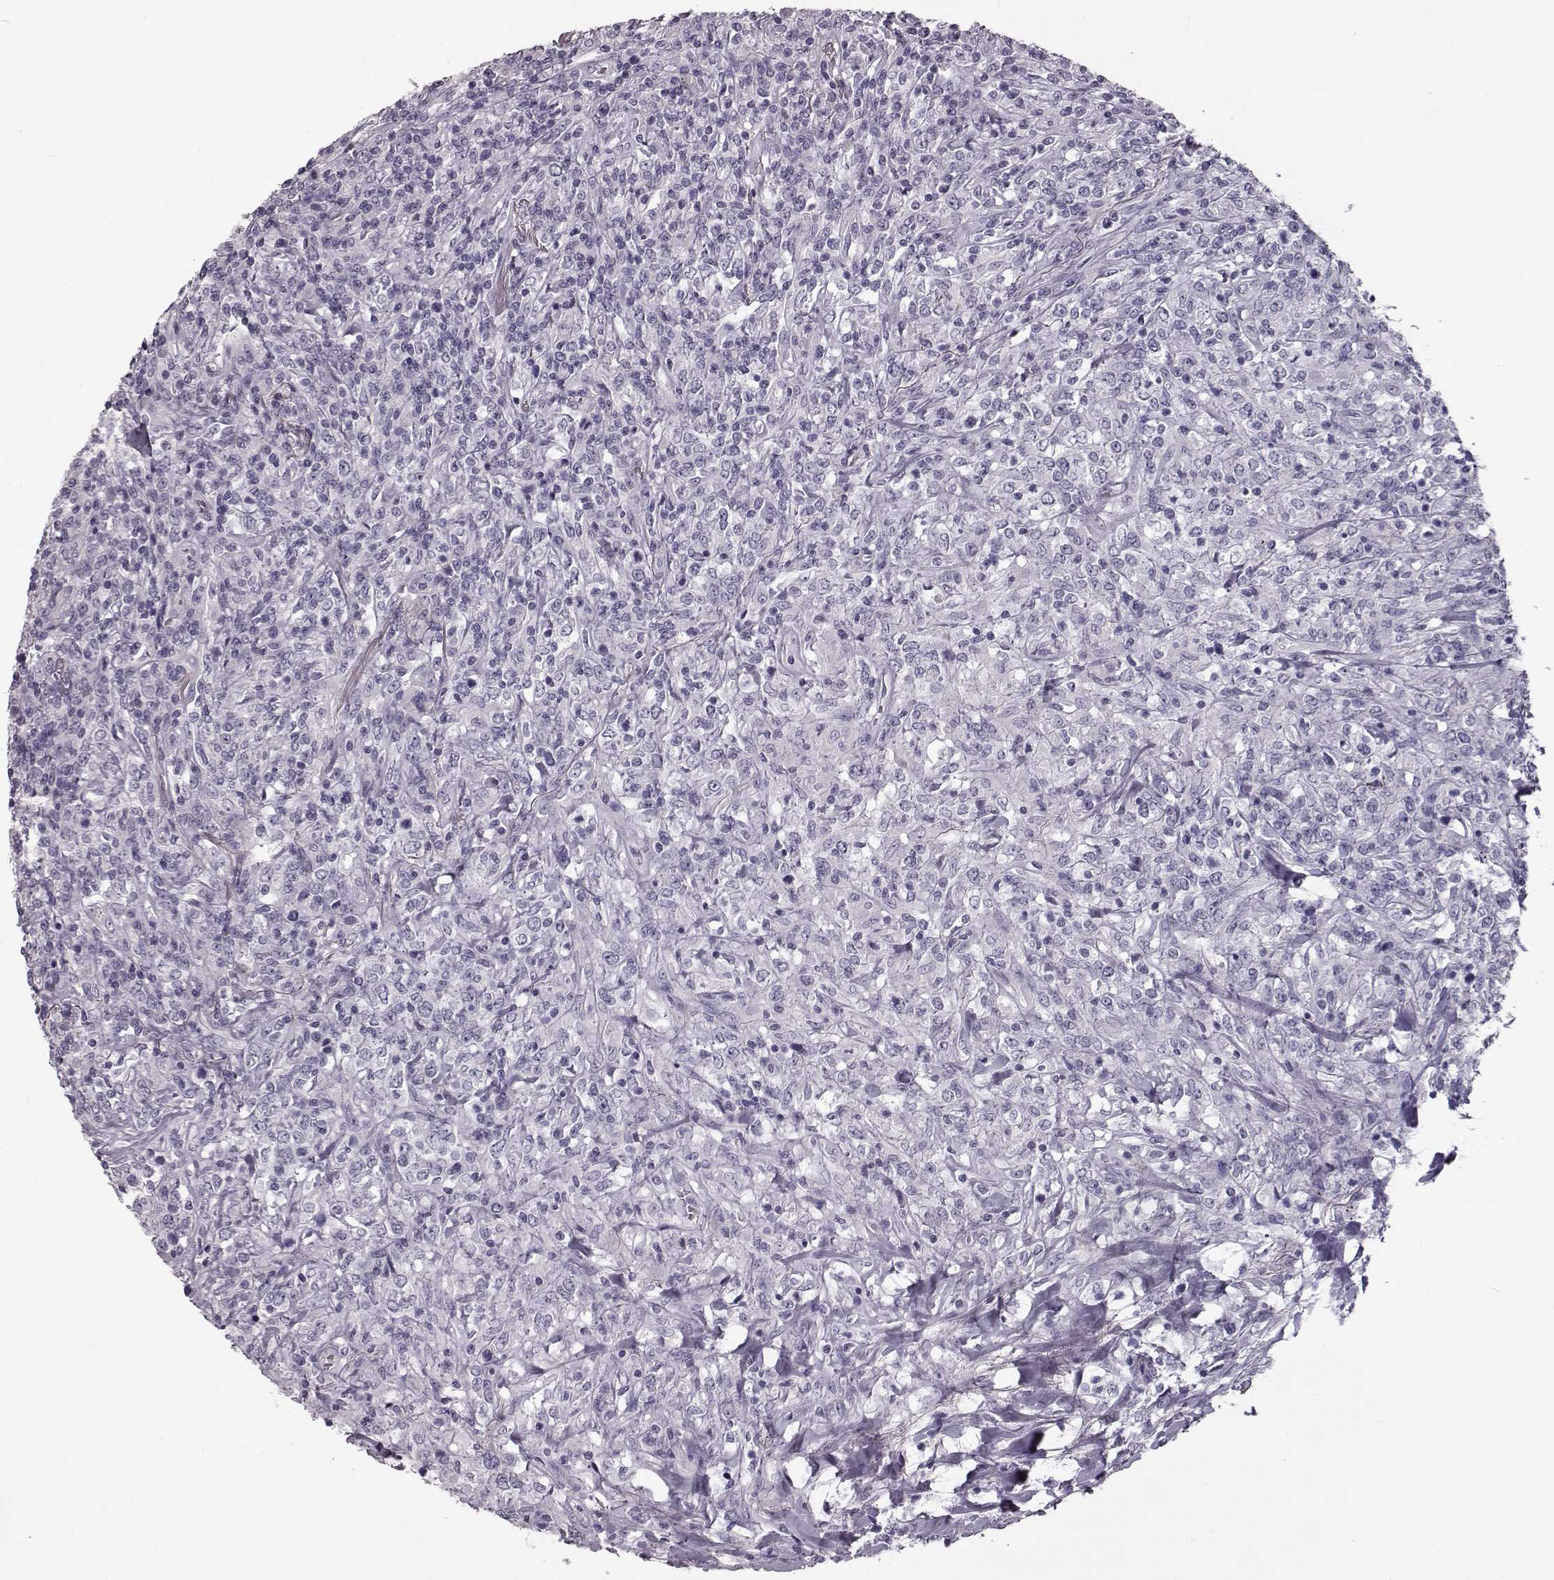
{"staining": {"intensity": "negative", "quantity": "none", "location": "none"}, "tissue": "lymphoma", "cell_type": "Tumor cells", "image_type": "cancer", "snomed": [{"axis": "morphology", "description": "Malignant lymphoma, non-Hodgkin's type, High grade"}, {"axis": "topography", "description": "Lung"}], "caption": "Immunohistochemical staining of malignant lymphoma, non-Hodgkin's type (high-grade) shows no significant expression in tumor cells.", "gene": "CCL19", "patient": {"sex": "male", "age": 79}}